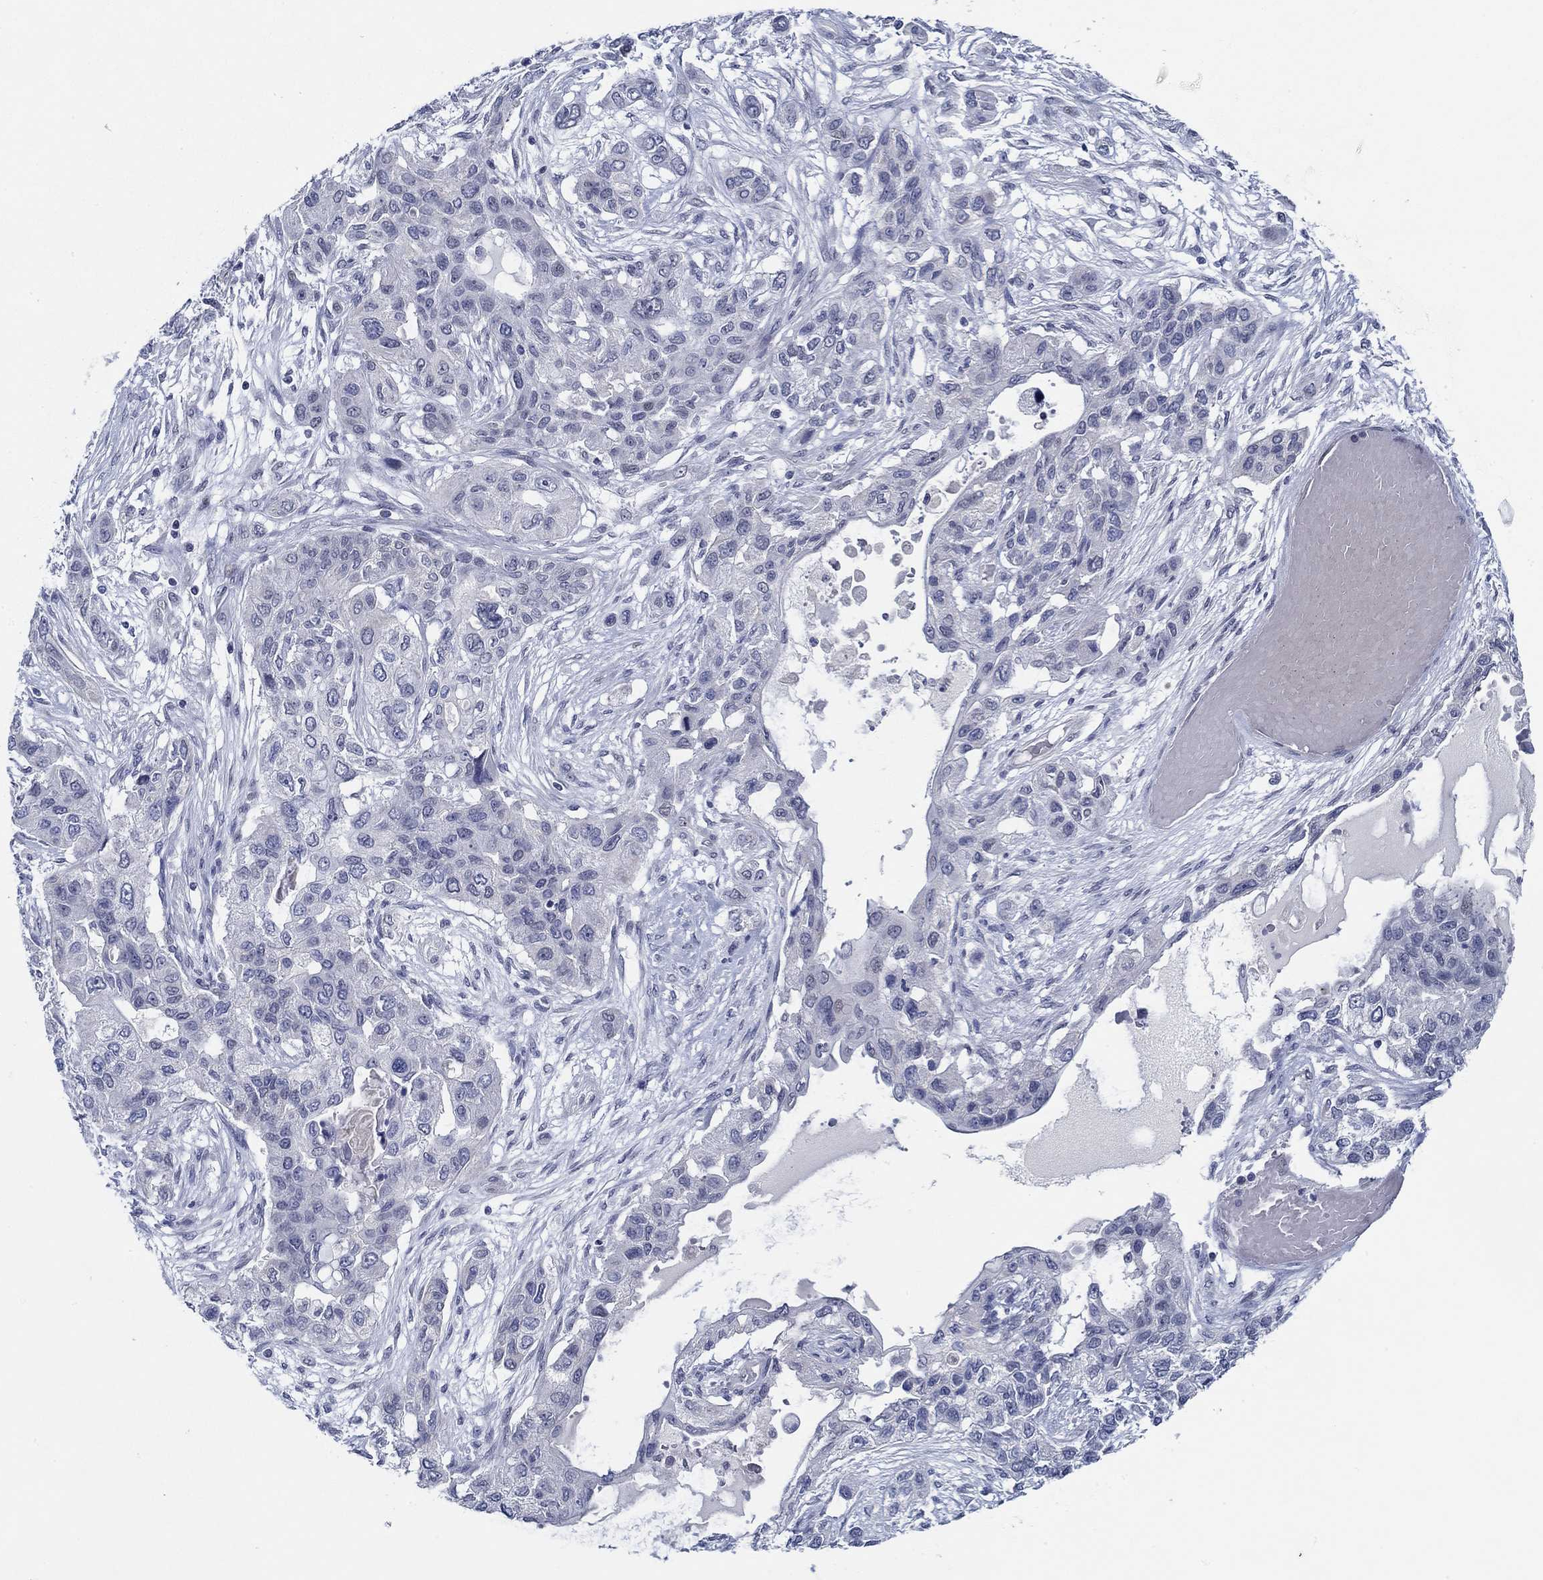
{"staining": {"intensity": "negative", "quantity": "none", "location": "none"}, "tissue": "lung cancer", "cell_type": "Tumor cells", "image_type": "cancer", "snomed": [{"axis": "morphology", "description": "Squamous cell carcinoma, NOS"}, {"axis": "topography", "description": "Lung"}], "caption": "Photomicrograph shows no protein staining in tumor cells of squamous cell carcinoma (lung) tissue.", "gene": "SLC34A1", "patient": {"sex": "female", "age": 70}}